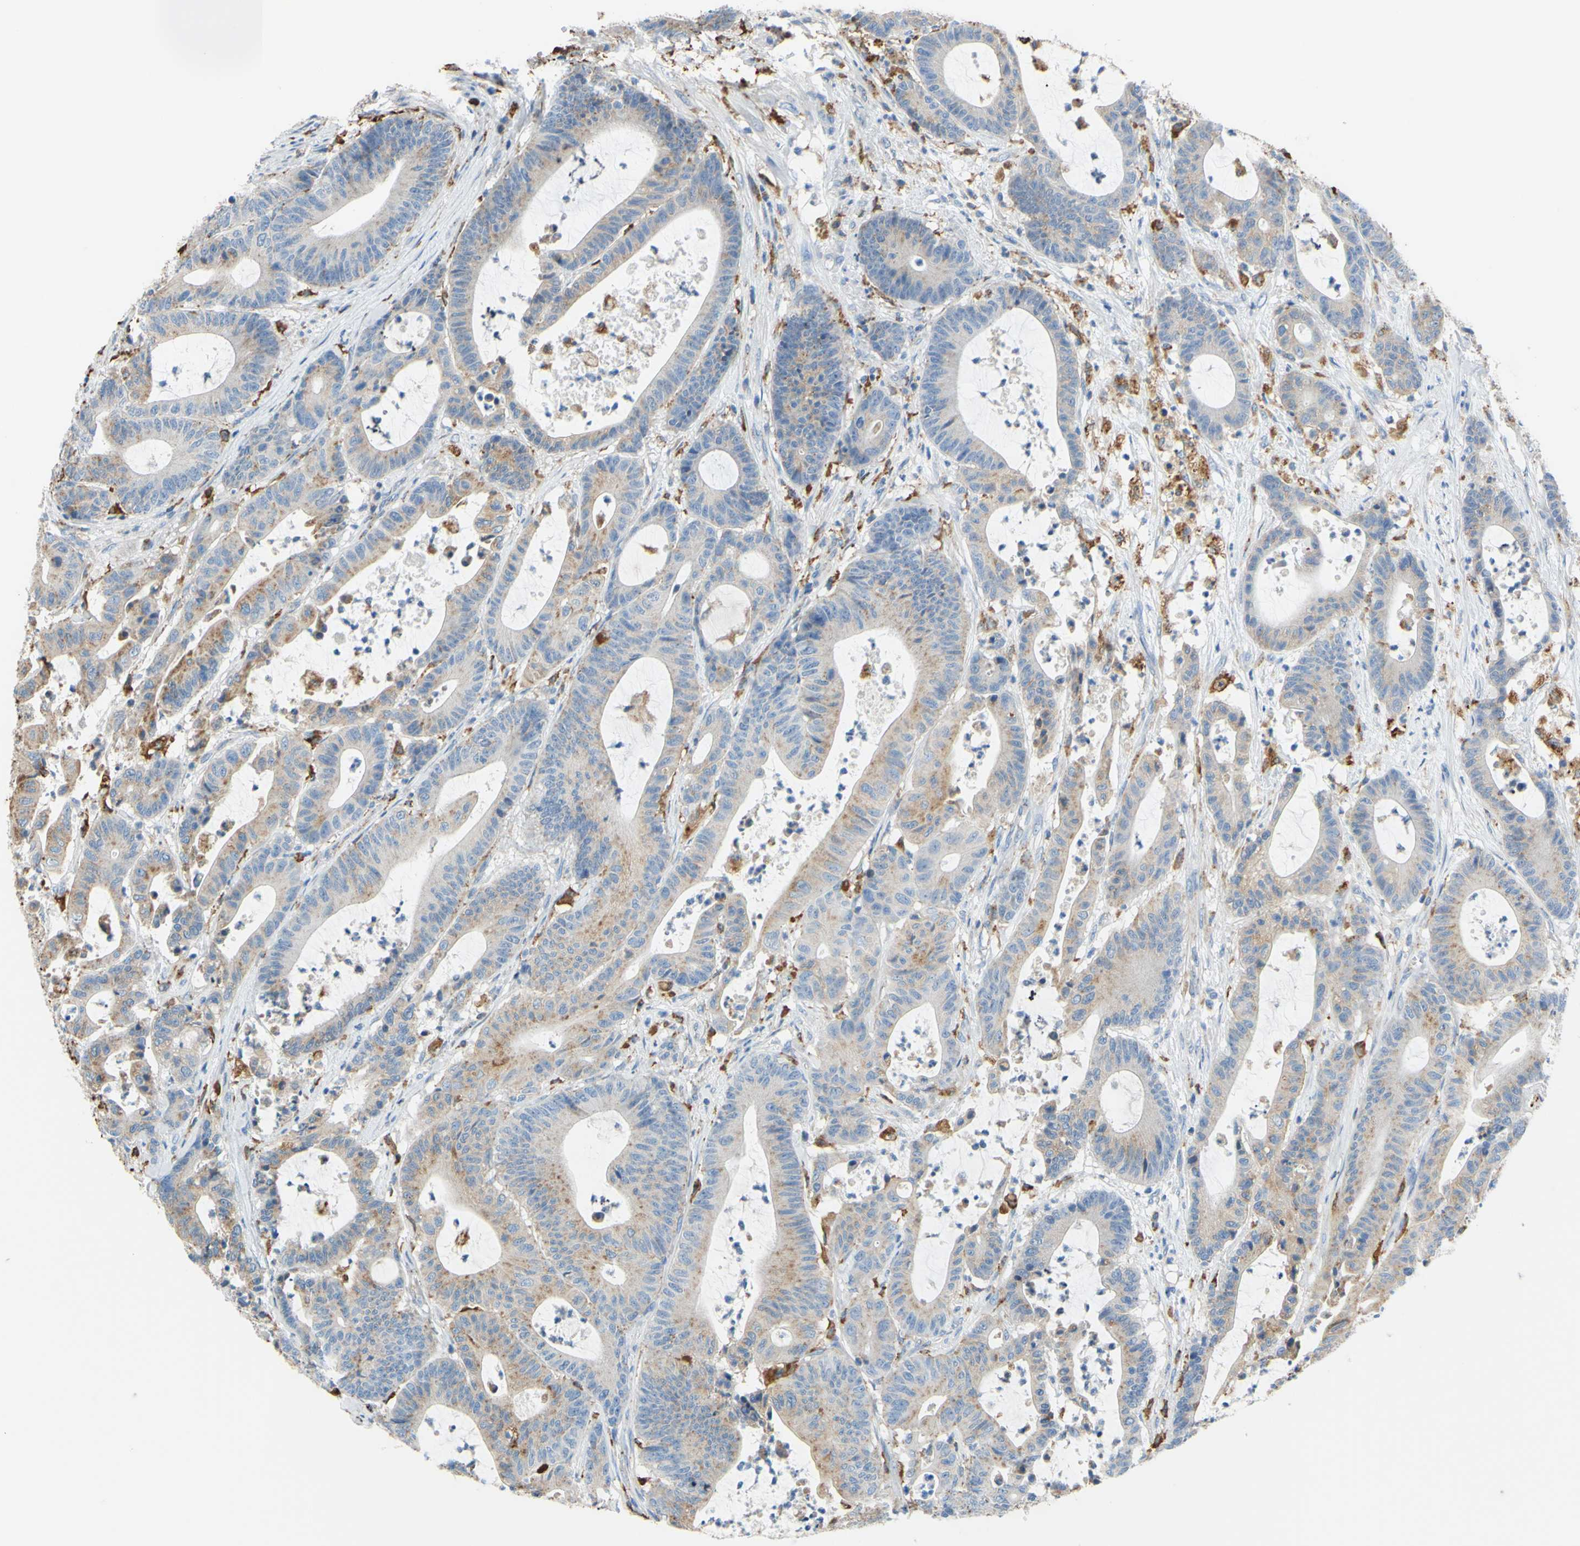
{"staining": {"intensity": "weak", "quantity": "25%-75%", "location": "cytoplasmic/membranous"}, "tissue": "colorectal cancer", "cell_type": "Tumor cells", "image_type": "cancer", "snomed": [{"axis": "morphology", "description": "Adenocarcinoma, NOS"}, {"axis": "topography", "description": "Colon"}], "caption": "This photomicrograph exhibits immunohistochemistry staining of human colorectal adenocarcinoma, with low weak cytoplasmic/membranous staining in approximately 25%-75% of tumor cells.", "gene": "CTSD", "patient": {"sex": "female", "age": 84}}